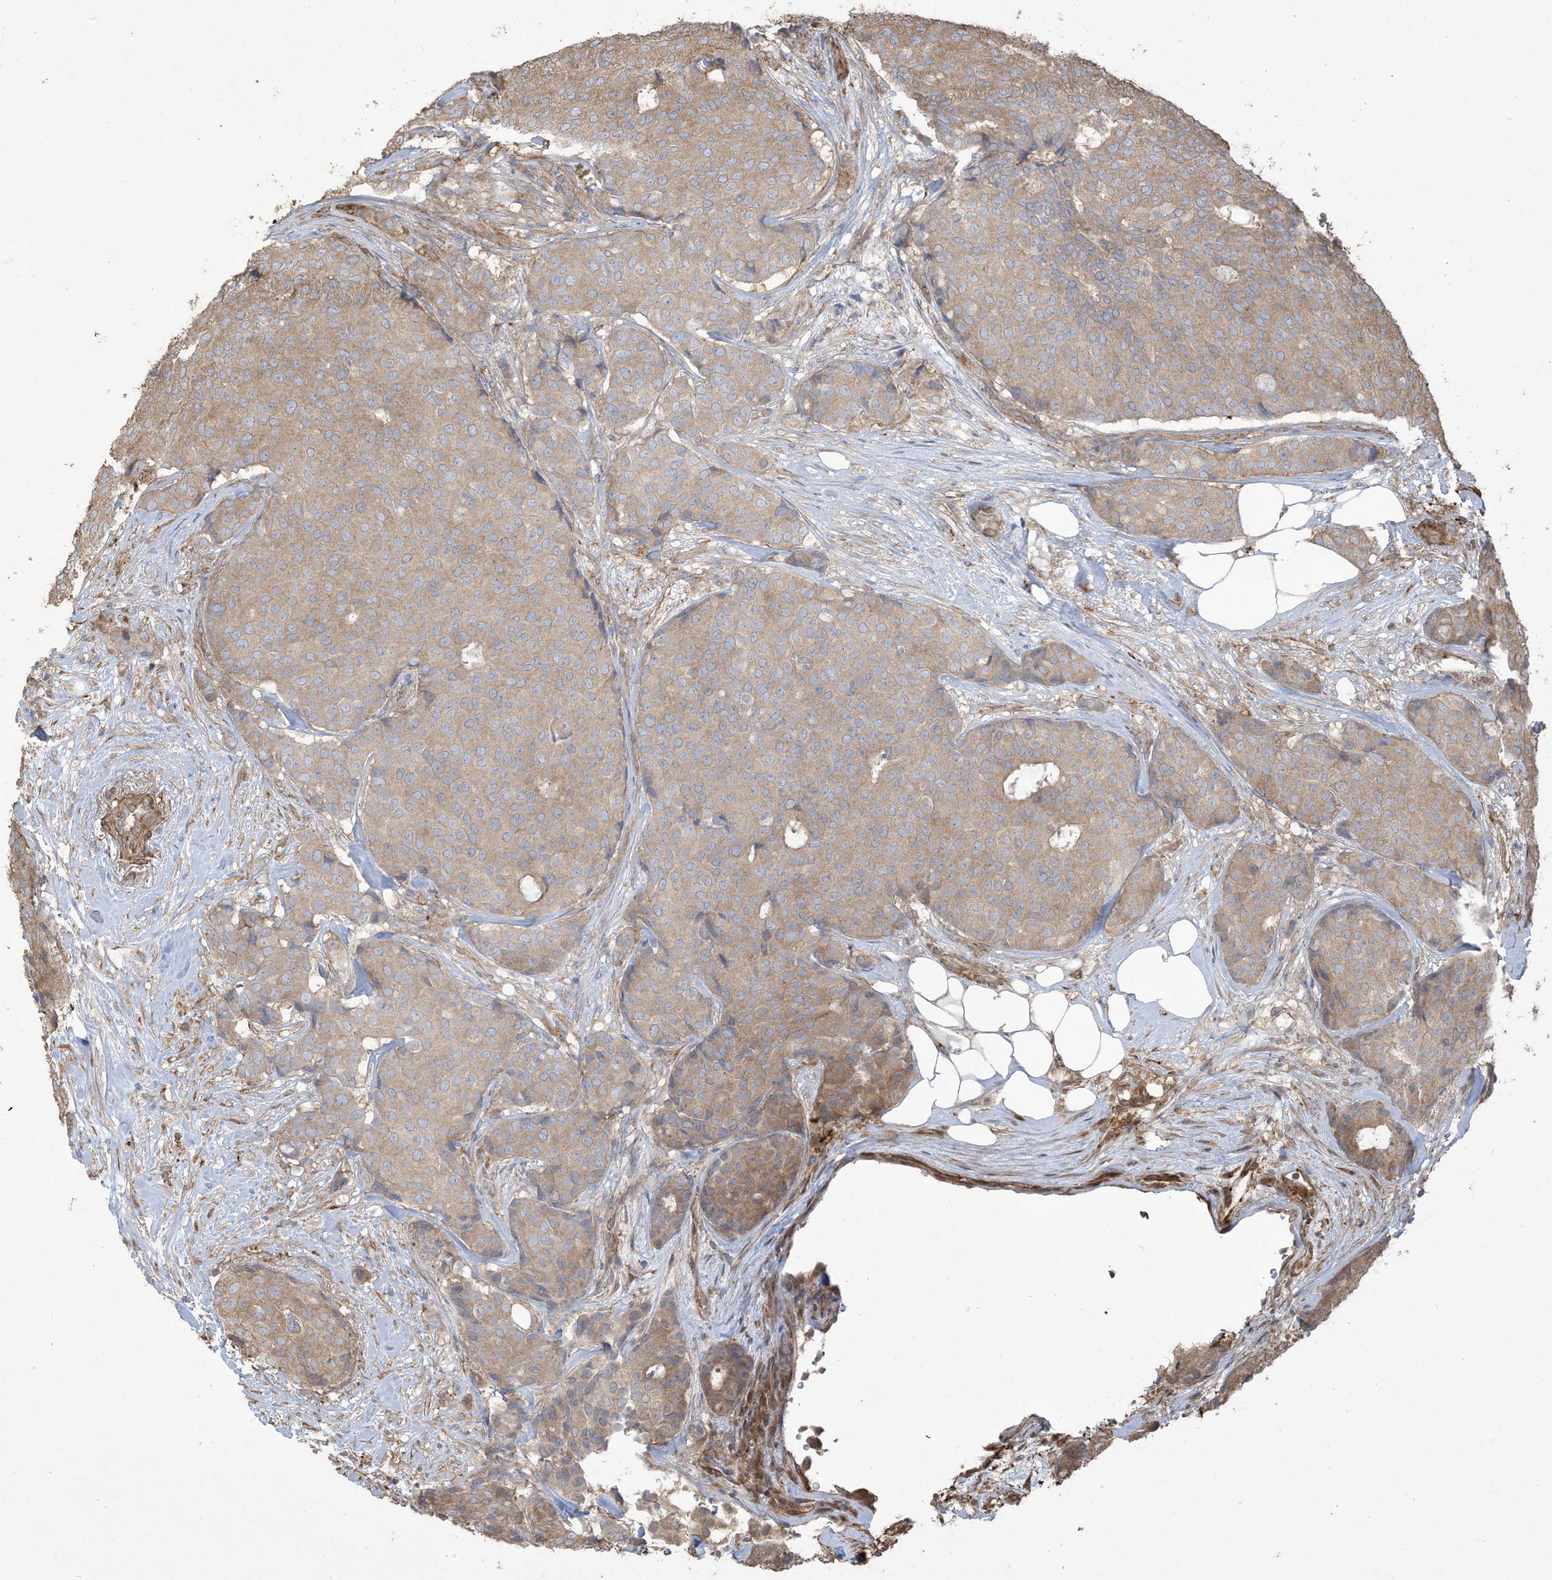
{"staining": {"intensity": "moderate", "quantity": ">75%", "location": "cytoplasmic/membranous"}, "tissue": "breast cancer", "cell_type": "Tumor cells", "image_type": "cancer", "snomed": [{"axis": "morphology", "description": "Duct carcinoma"}, {"axis": "topography", "description": "Breast"}], "caption": "Protein analysis of breast cancer (invasive ductal carcinoma) tissue shows moderate cytoplasmic/membranous staining in approximately >75% of tumor cells.", "gene": "KLHL18", "patient": {"sex": "female", "age": 75}}